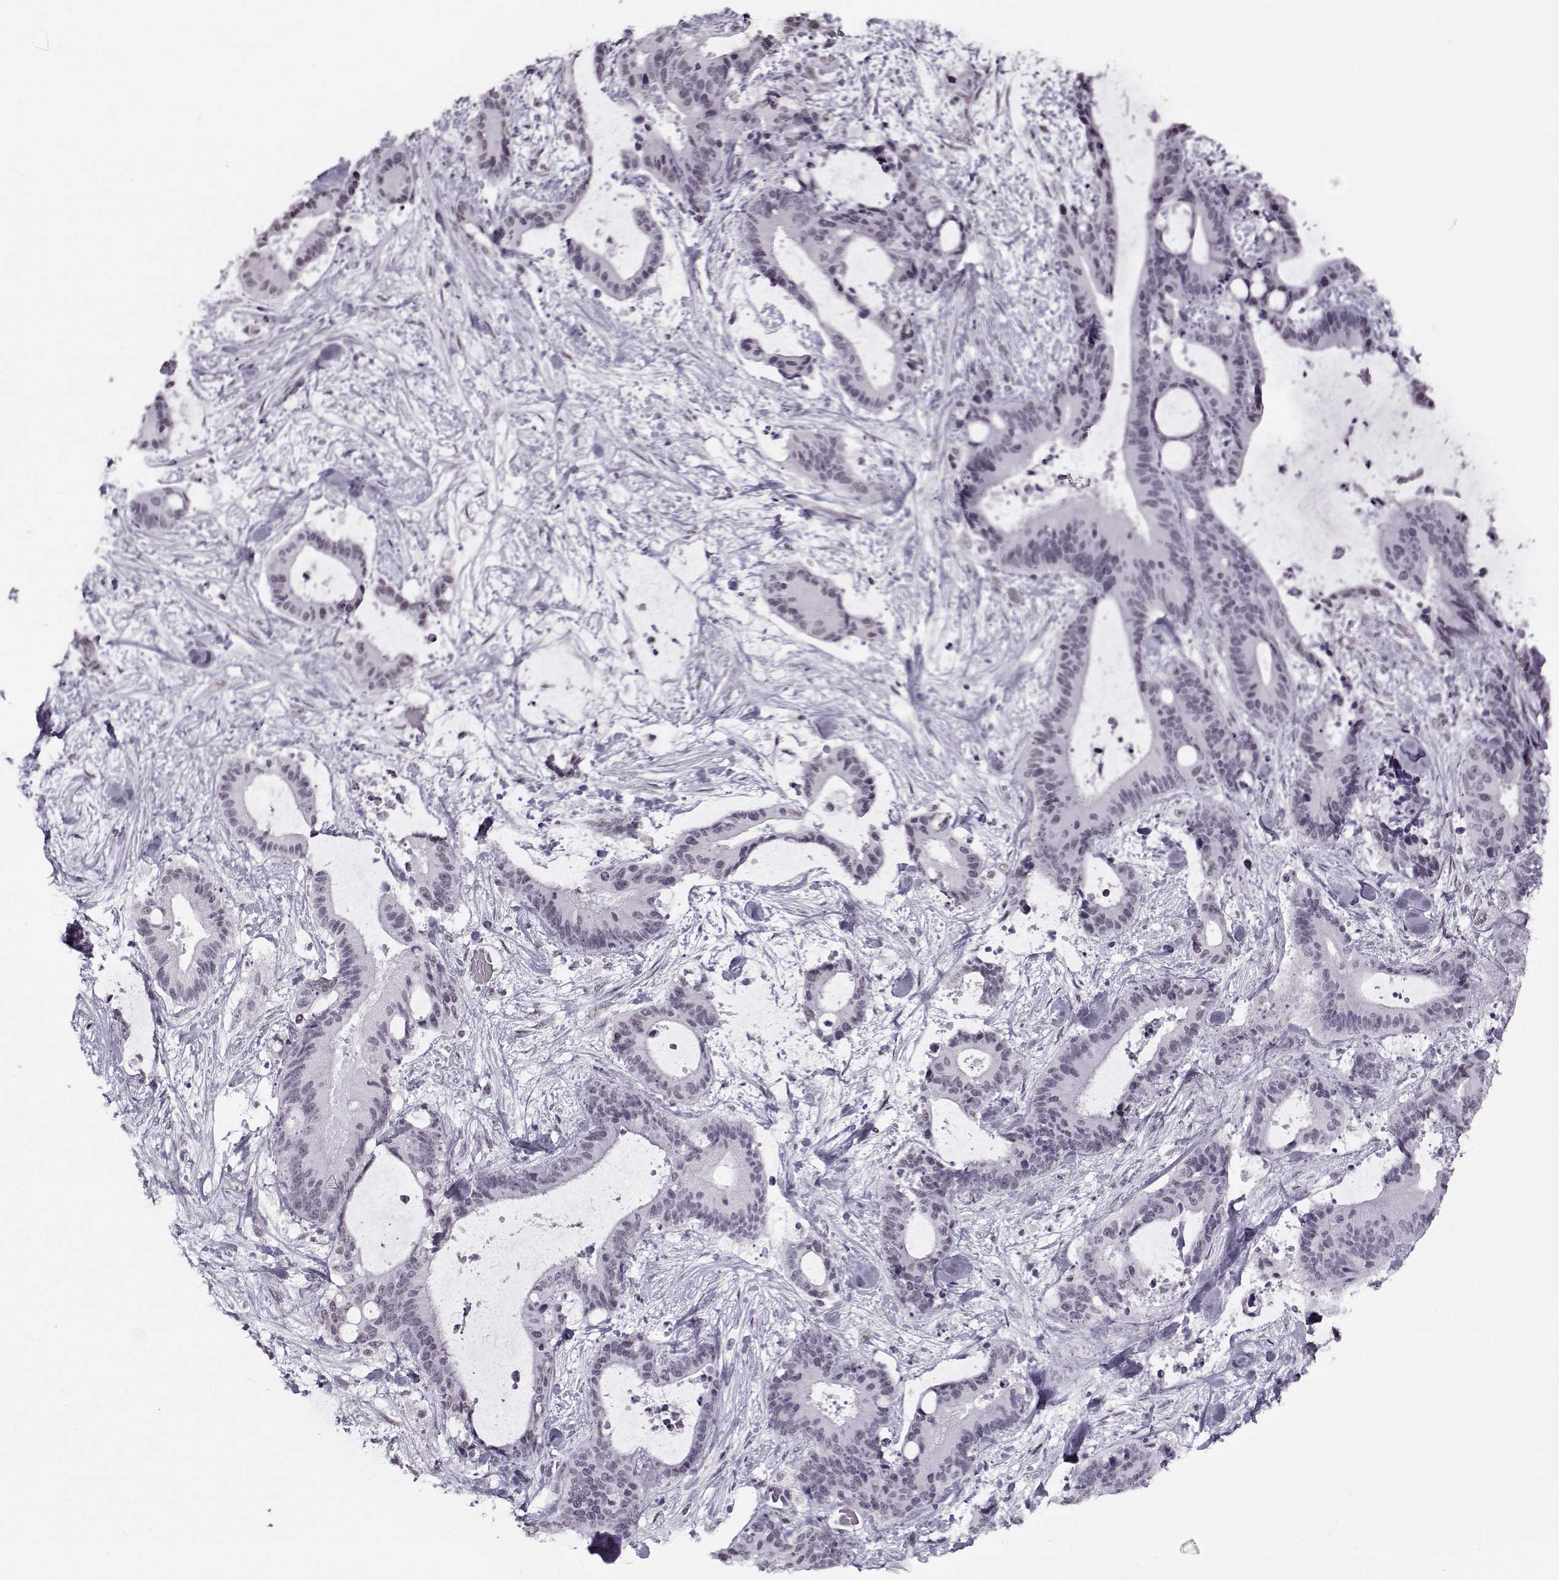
{"staining": {"intensity": "negative", "quantity": "none", "location": "none"}, "tissue": "liver cancer", "cell_type": "Tumor cells", "image_type": "cancer", "snomed": [{"axis": "morphology", "description": "Cholangiocarcinoma"}, {"axis": "topography", "description": "Liver"}], "caption": "The IHC image has no significant staining in tumor cells of cholangiocarcinoma (liver) tissue.", "gene": "PRMT8", "patient": {"sex": "female", "age": 73}}